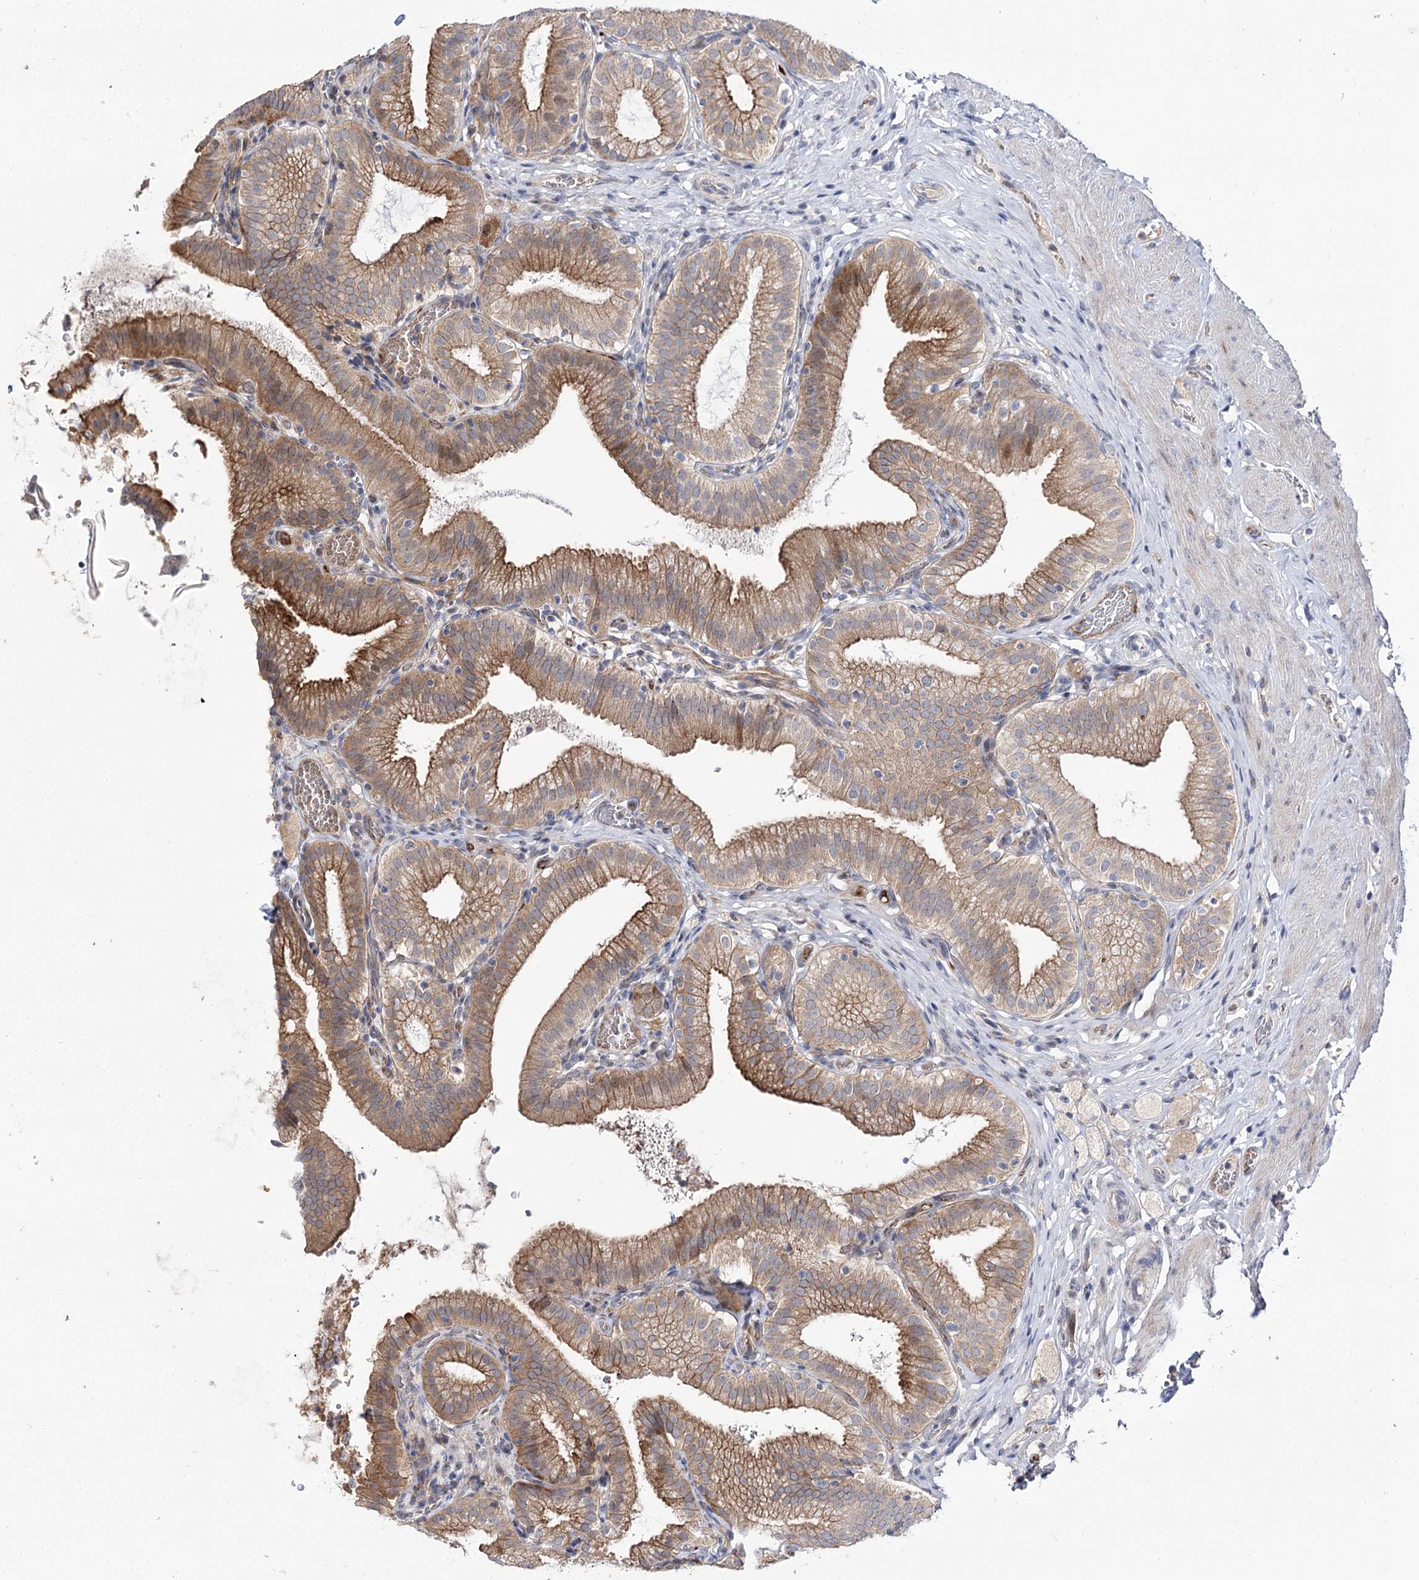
{"staining": {"intensity": "moderate", "quantity": ">75%", "location": "cytoplasmic/membranous"}, "tissue": "gallbladder", "cell_type": "Glandular cells", "image_type": "normal", "snomed": [{"axis": "morphology", "description": "Normal tissue, NOS"}, {"axis": "topography", "description": "Gallbladder"}], "caption": "Moderate cytoplasmic/membranous staining for a protein is seen in about >75% of glandular cells of benign gallbladder using immunohistochemistry.", "gene": "ARHGAP32", "patient": {"sex": "male", "age": 54}}